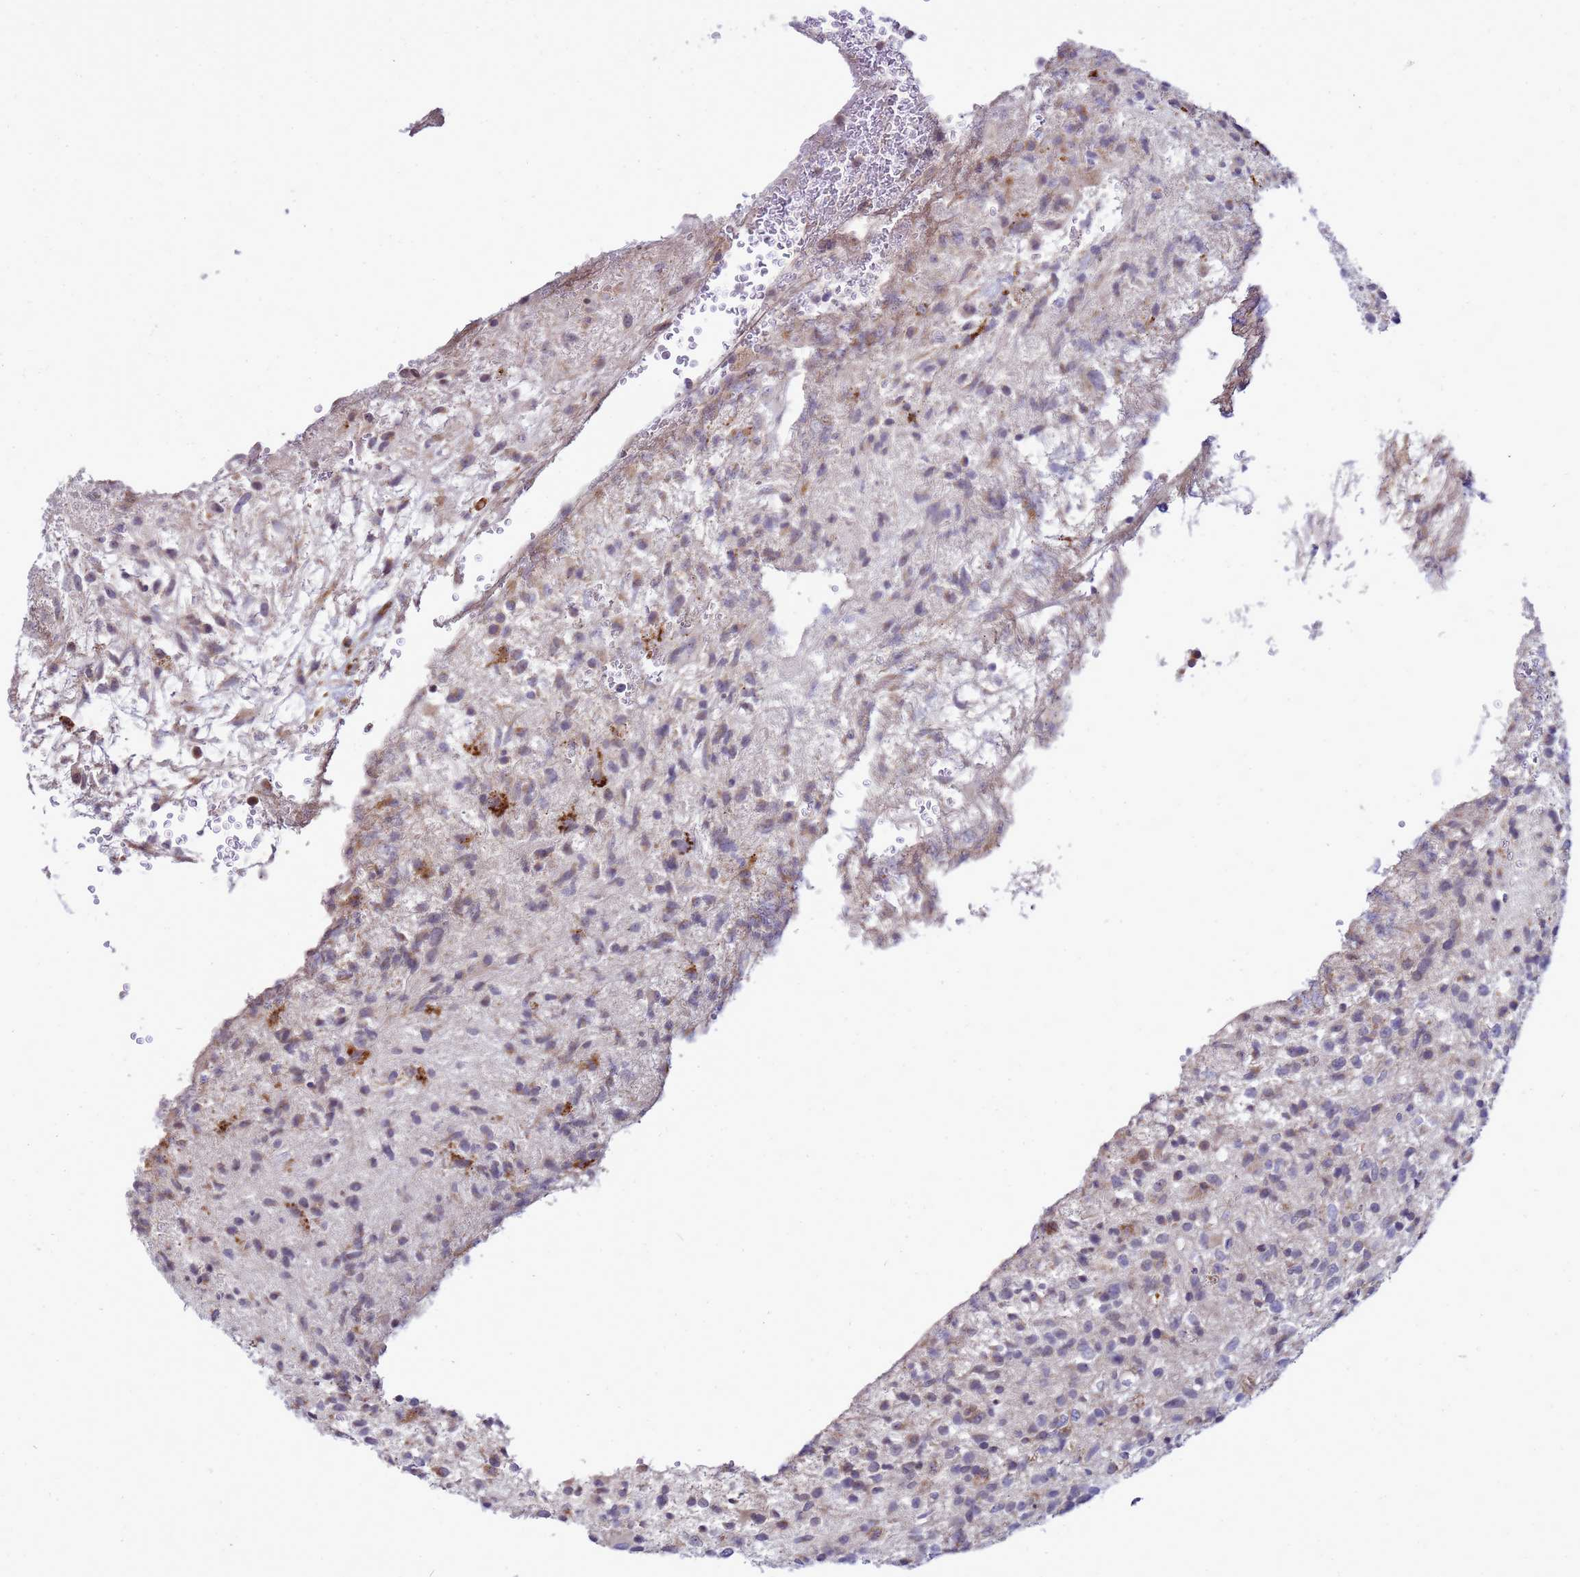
{"staining": {"intensity": "strong", "quantity": "<25%", "location": "cytoplasmic/membranous"}, "tissue": "glioma", "cell_type": "Tumor cells", "image_type": "cancer", "snomed": [{"axis": "morphology", "description": "Glioma, malignant, High grade"}, {"axis": "topography", "description": "Brain"}], "caption": "Strong cytoplasmic/membranous protein positivity is seen in about <25% of tumor cells in glioma. (Stains: DAB (3,3'-diaminobenzidine) in brown, nuclei in blue, Microscopy: brightfield microscopy at high magnification).", "gene": "C12orf43", "patient": {"sex": "male", "age": 56}}